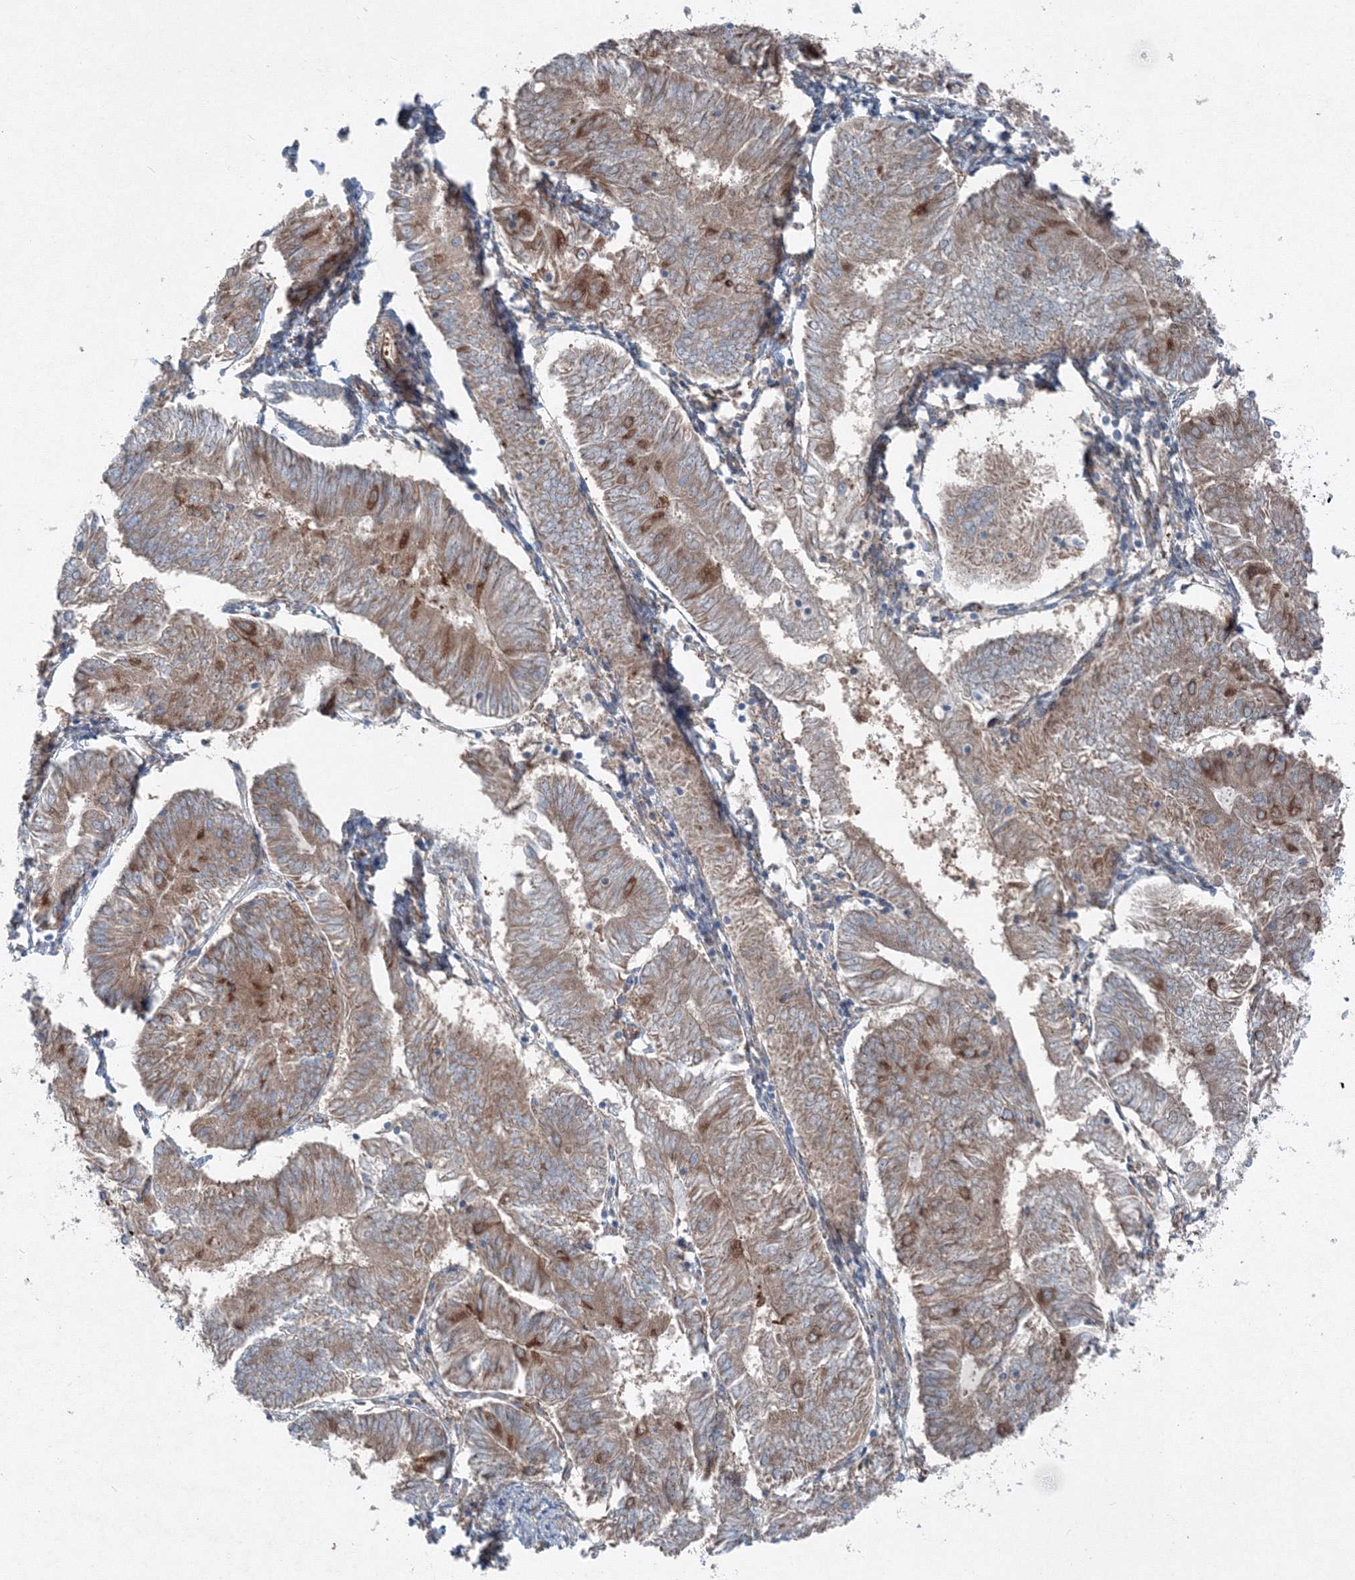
{"staining": {"intensity": "moderate", "quantity": ">75%", "location": "cytoplasmic/membranous"}, "tissue": "endometrial cancer", "cell_type": "Tumor cells", "image_type": "cancer", "snomed": [{"axis": "morphology", "description": "Adenocarcinoma, NOS"}, {"axis": "topography", "description": "Endometrium"}], "caption": "The histopathology image exhibits a brown stain indicating the presence of a protein in the cytoplasmic/membranous of tumor cells in endometrial cancer (adenocarcinoma).", "gene": "TPRKB", "patient": {"sex": "female", "age": 58}}